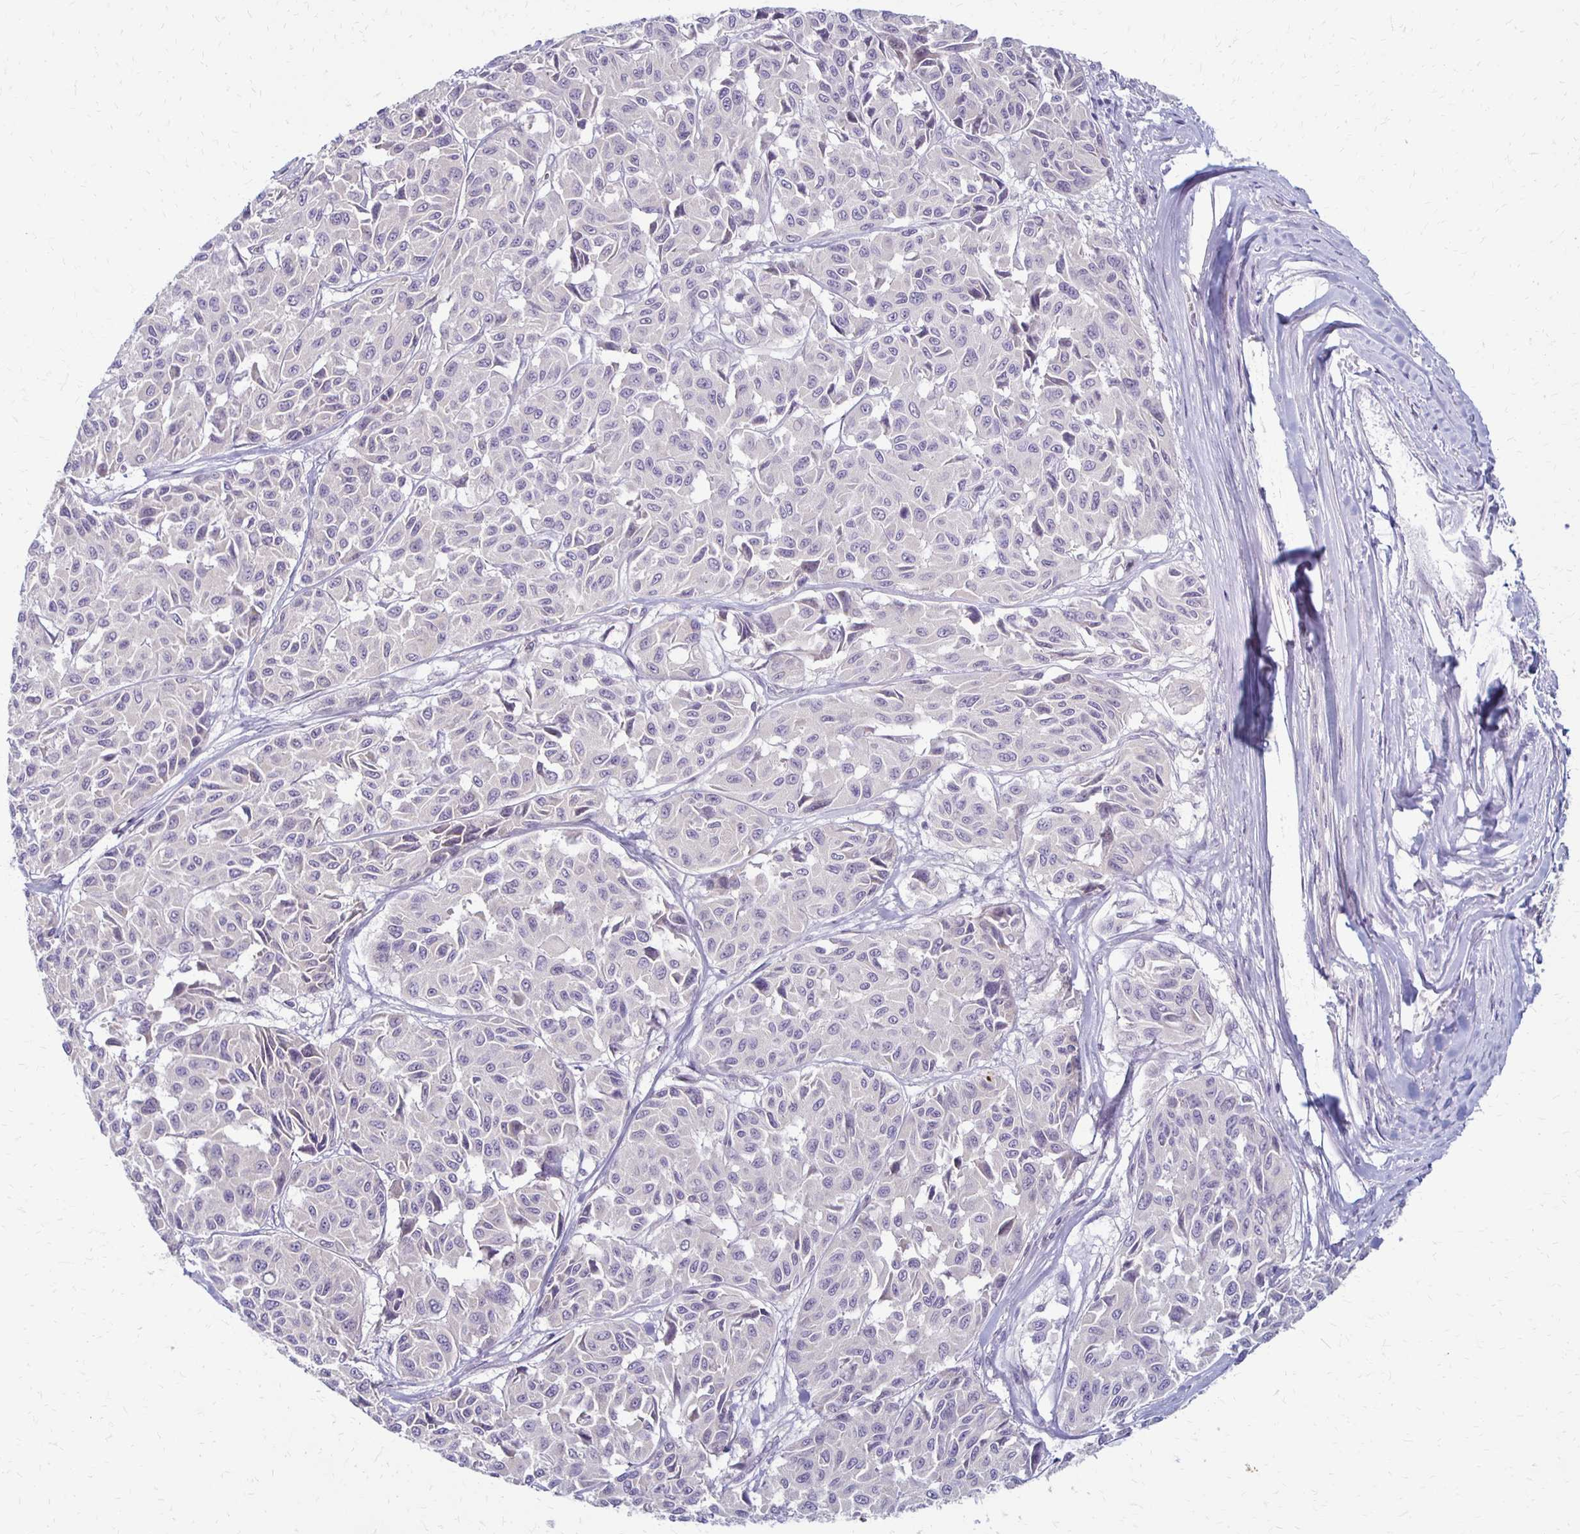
{"staining": {"intensity": "negative", "quantity": "none", "location": "none"}, "tissue": "melanoma", "cell_type": "Tumor cells", "image_type": "cancer", "snomed": [{"axis": "morphology", "description": "Malignant melanoma, NOS"}, {"axis": "topography", "description": "Skin"}], "caption": "Immunohistochemistry histopathology image of neoplastic tissue: human melanoma stained with DAB (3,3'-diaminobenzidine) demonstrates no significant protein staining in tumor cells.", "gene": "KATNBL1", "patient": {"sex": "female", "age": 66}}